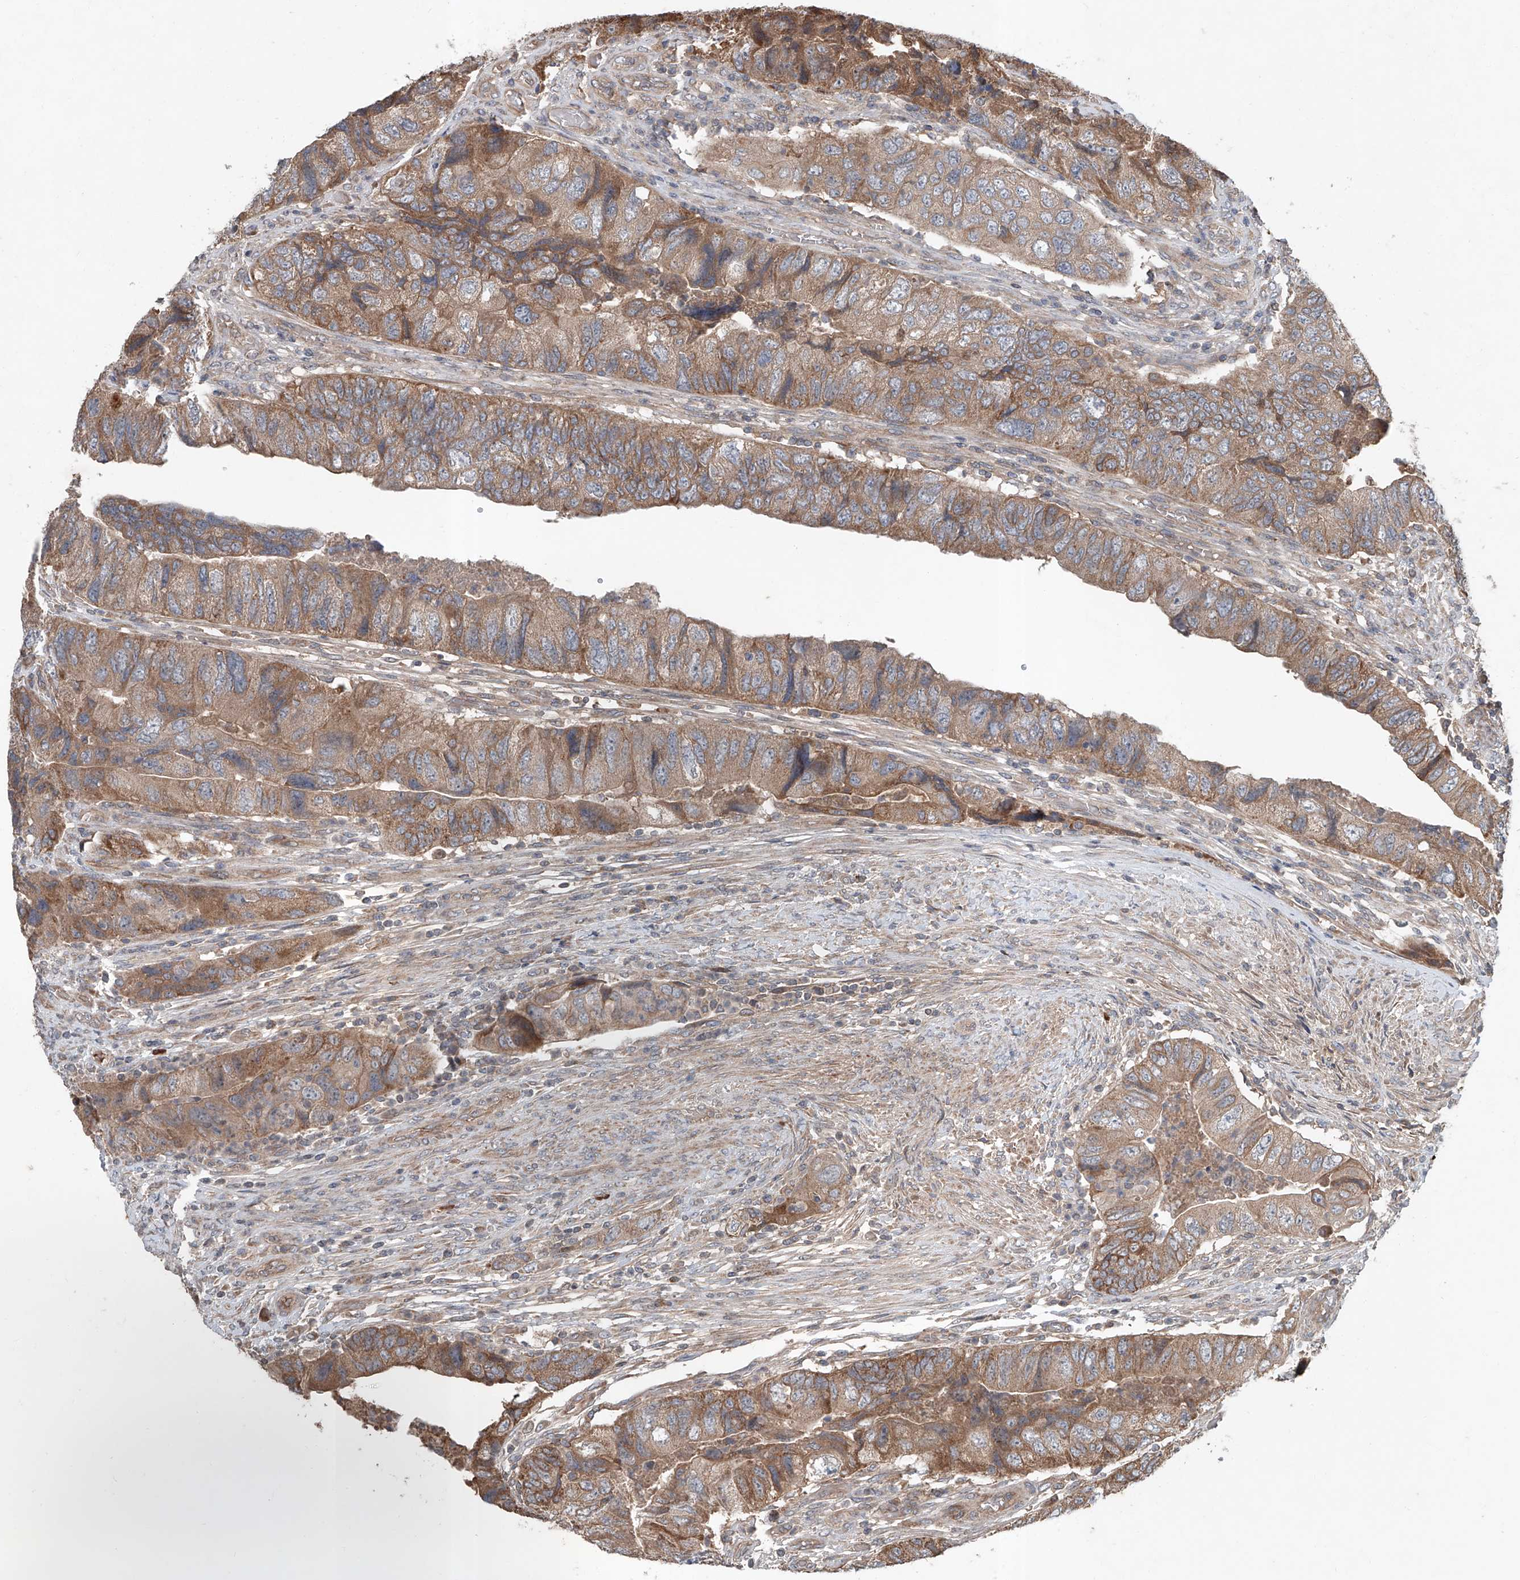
{"staining": {"intensity": "moderate", "quantity": ">75%", "location": "cytoplasmic/membranous"}, "tissue": "colorectal cancer", "cell_type": "Tumor cells", "image_type": "cancer", "snomed": [{"axis": "morphology", "description": "Adenocarcinoma, NOS"}, {"axis": "topography", "description": "Rectum"}], "caption": "This micrograph shows immunohistochemistry staining of adenocarcinoma (colorectal), with medium moderate cytoplasmic/membranous positivity in about >75% of tumor cells.", "gene": "ADAM23", "patient": {"sex": "male", "age": 63}}